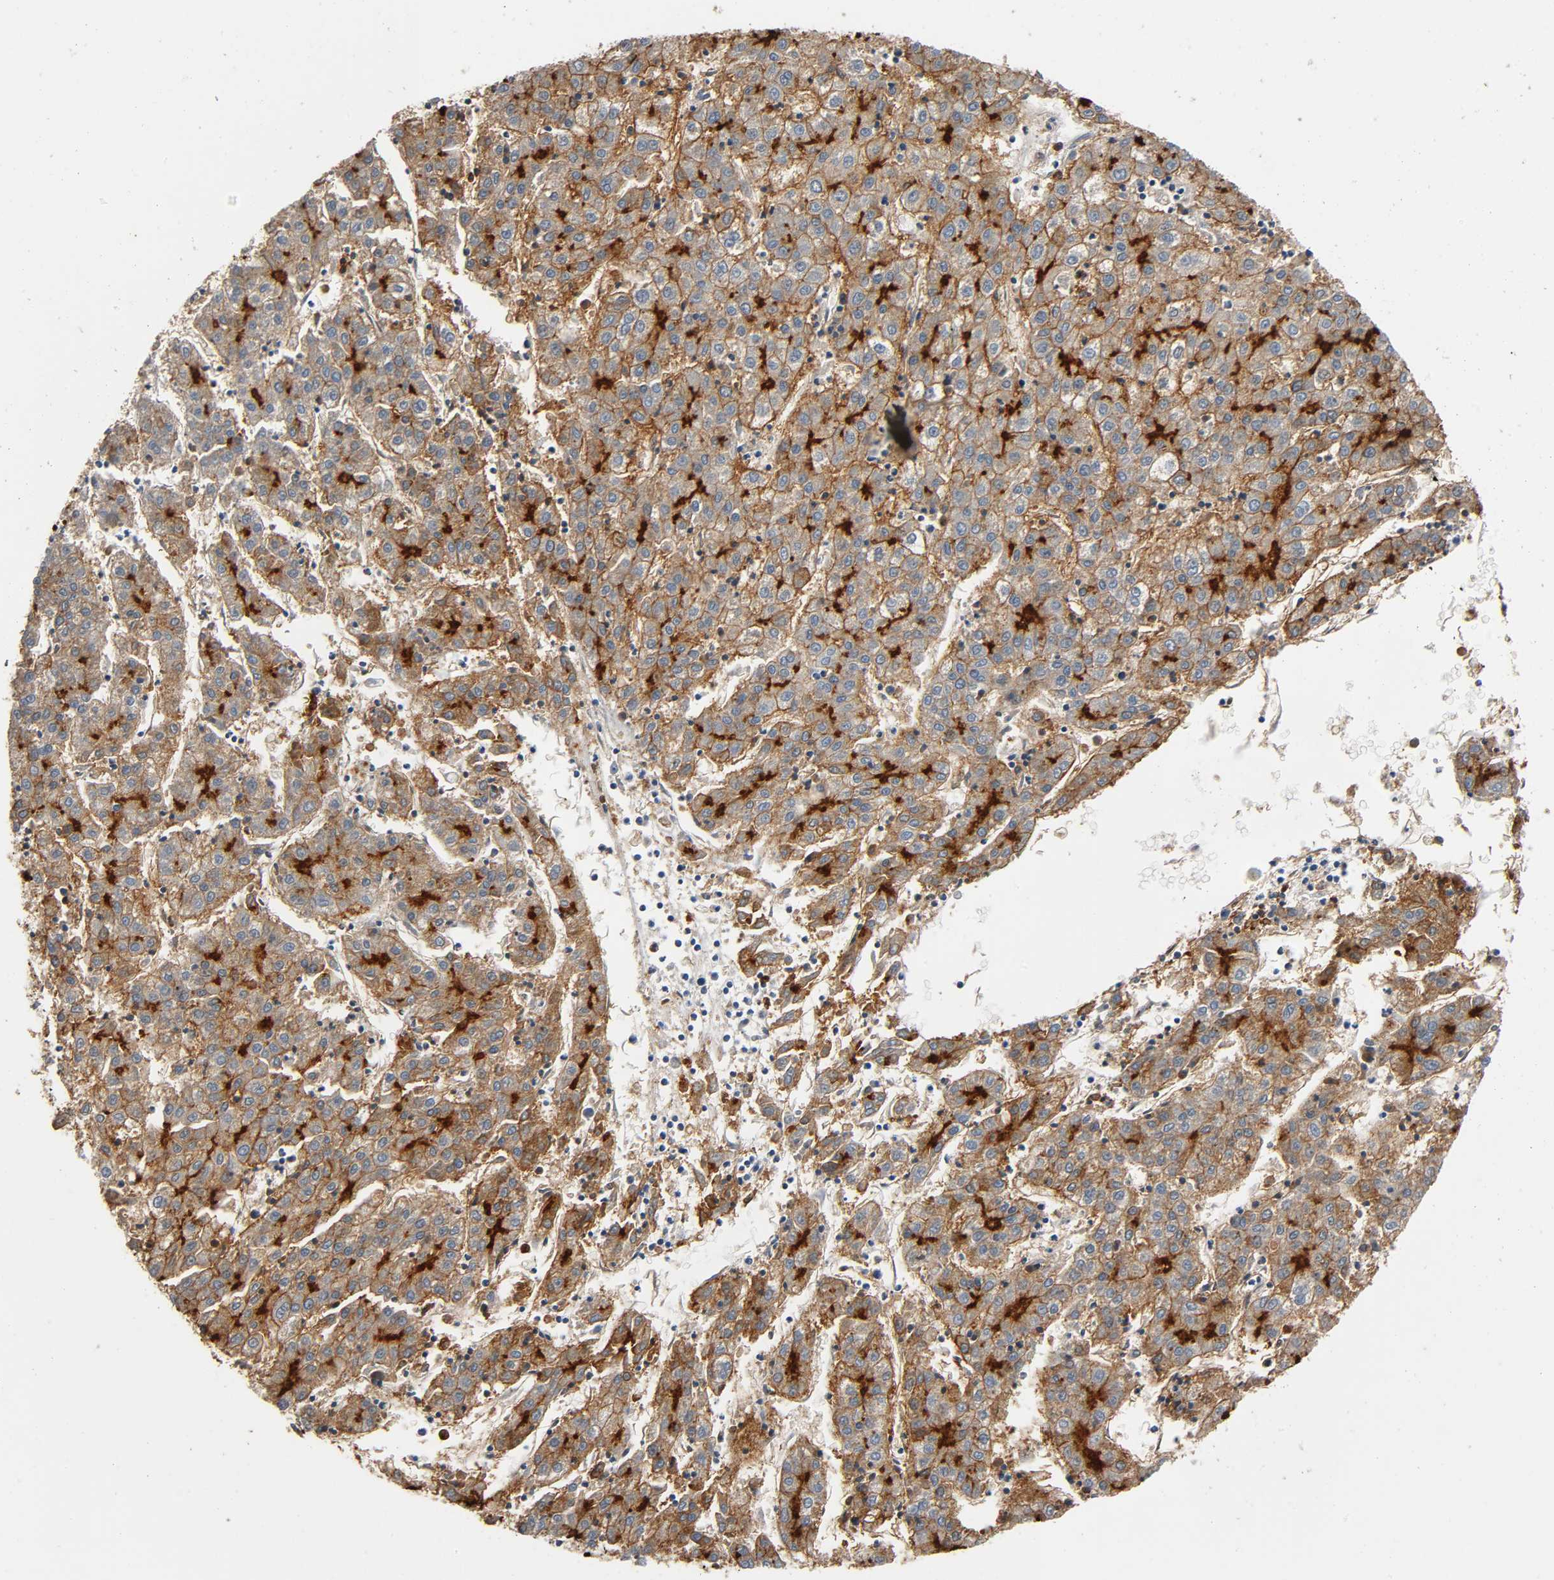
{"staining": {"intensity": "strong", "quantity": ">75%", "location": "cytoplasmic/membranous"}, "tissue": "liver cancer", "cell_type": "Tumor cells", "image_type": "cancer", "snomed": [{"axis": "morphology", "description": "Carcinoma, Hepatocellular, NOS"}, {"axis": "topography", "description": "Liver"}], "caption": "Brown immunohistochemical staining in liver hepatocellular carcinoma displays strong cytoplasmic/membranous positivity in about >75% of tumor cells. The protein of interest is stained brown, and the nuclei are stained in blue (DAB (3,3'-diaminobenzidine) IHC with brightfield microscopy, high magnification).", "gene": "ANPEP", "patient": {"sex": "male", "age": 72}}